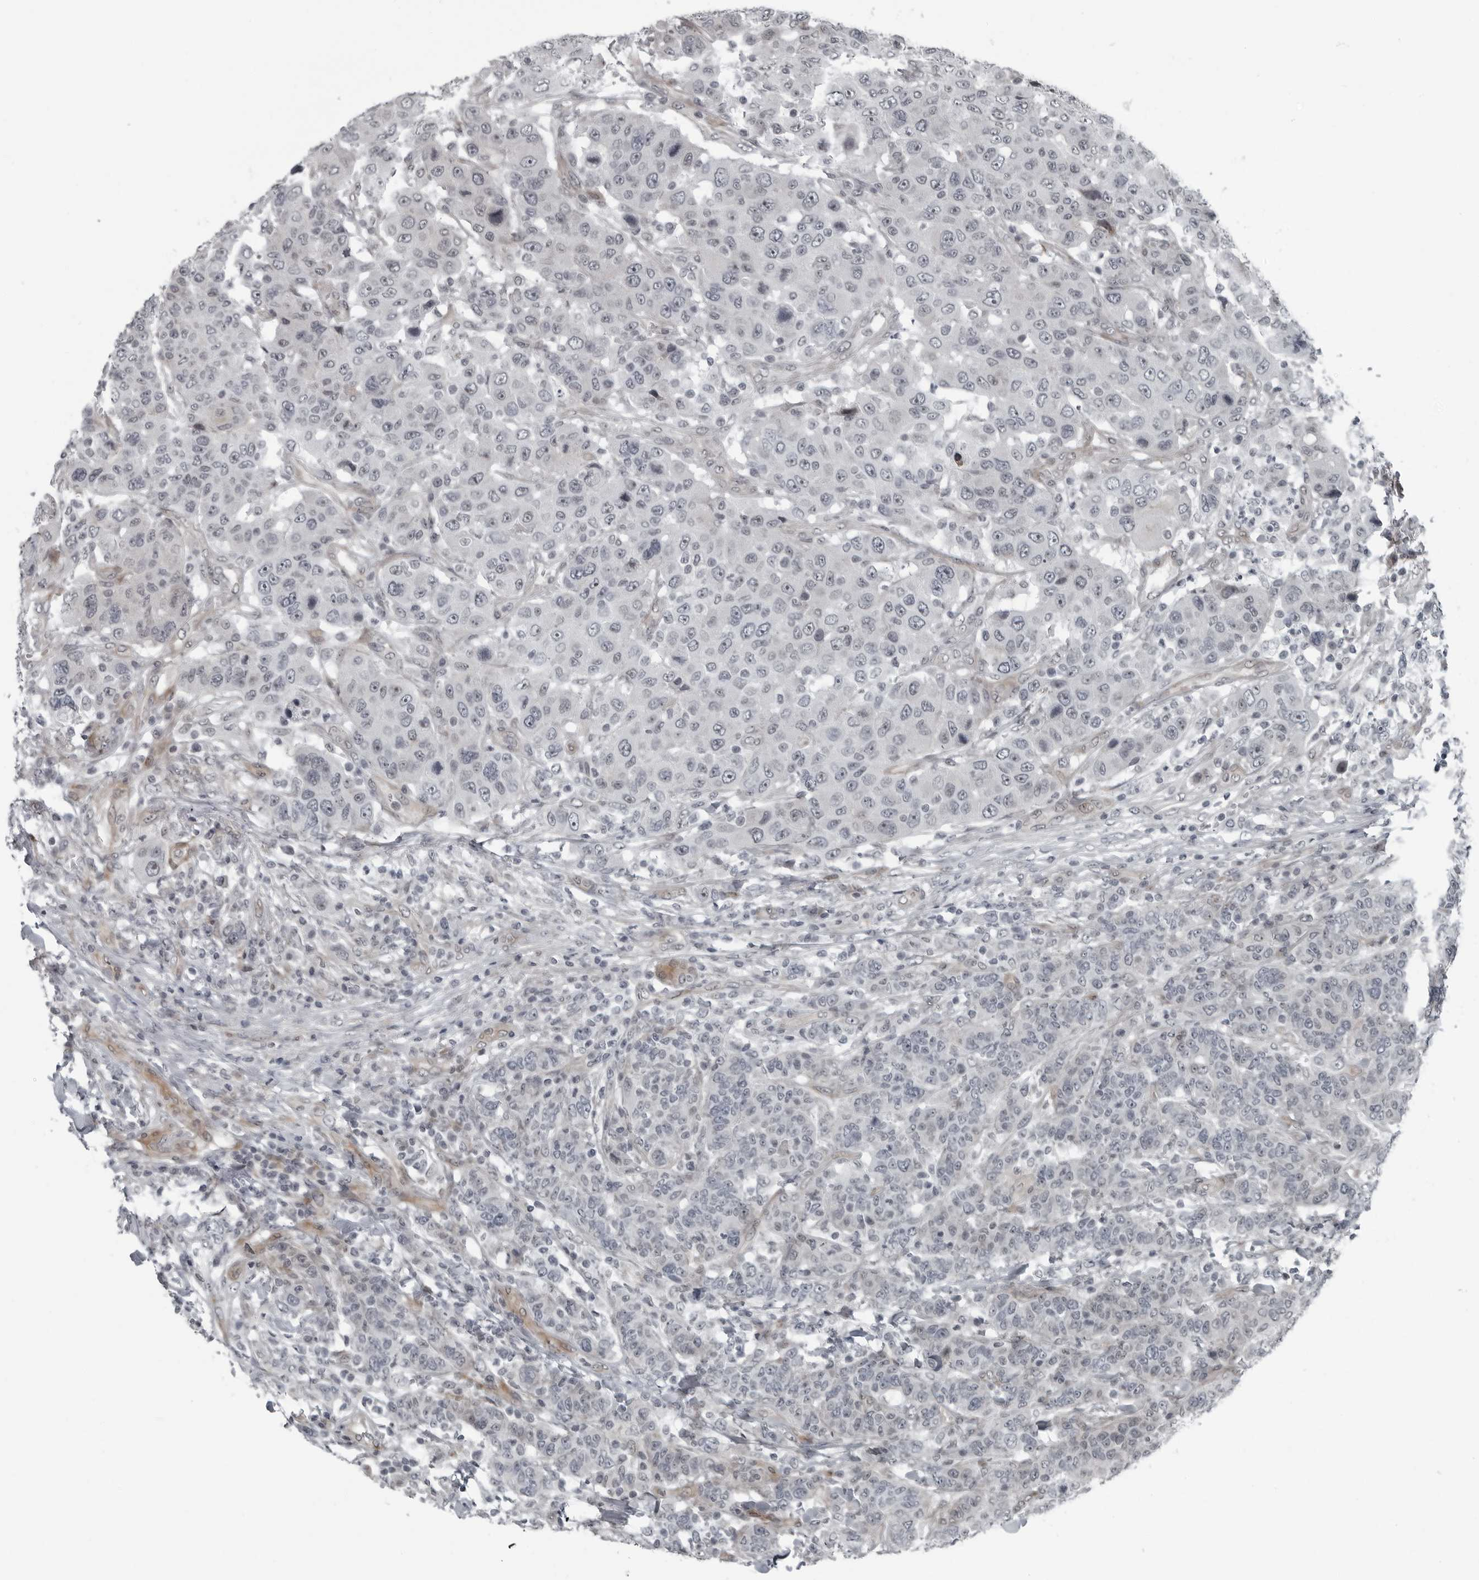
{"staining": {"intensity": "negative", "quantity": "none", "location": "none"}, "tissue": "breast cancer", "cell_type": "Tumor cells", "image_type": "cancer", "snomed": [{"axis": "morphology", "description": "Duct carcinoma"}, {"axis": "topography", "description": "Breast"}], "caption": "Immunohistochemistry of human breast cancer (intraductal carcinoma) shows no positivity in tumor cells.", "gene": "FAM102B", "patient": {"sex": "female", "age": 37}}